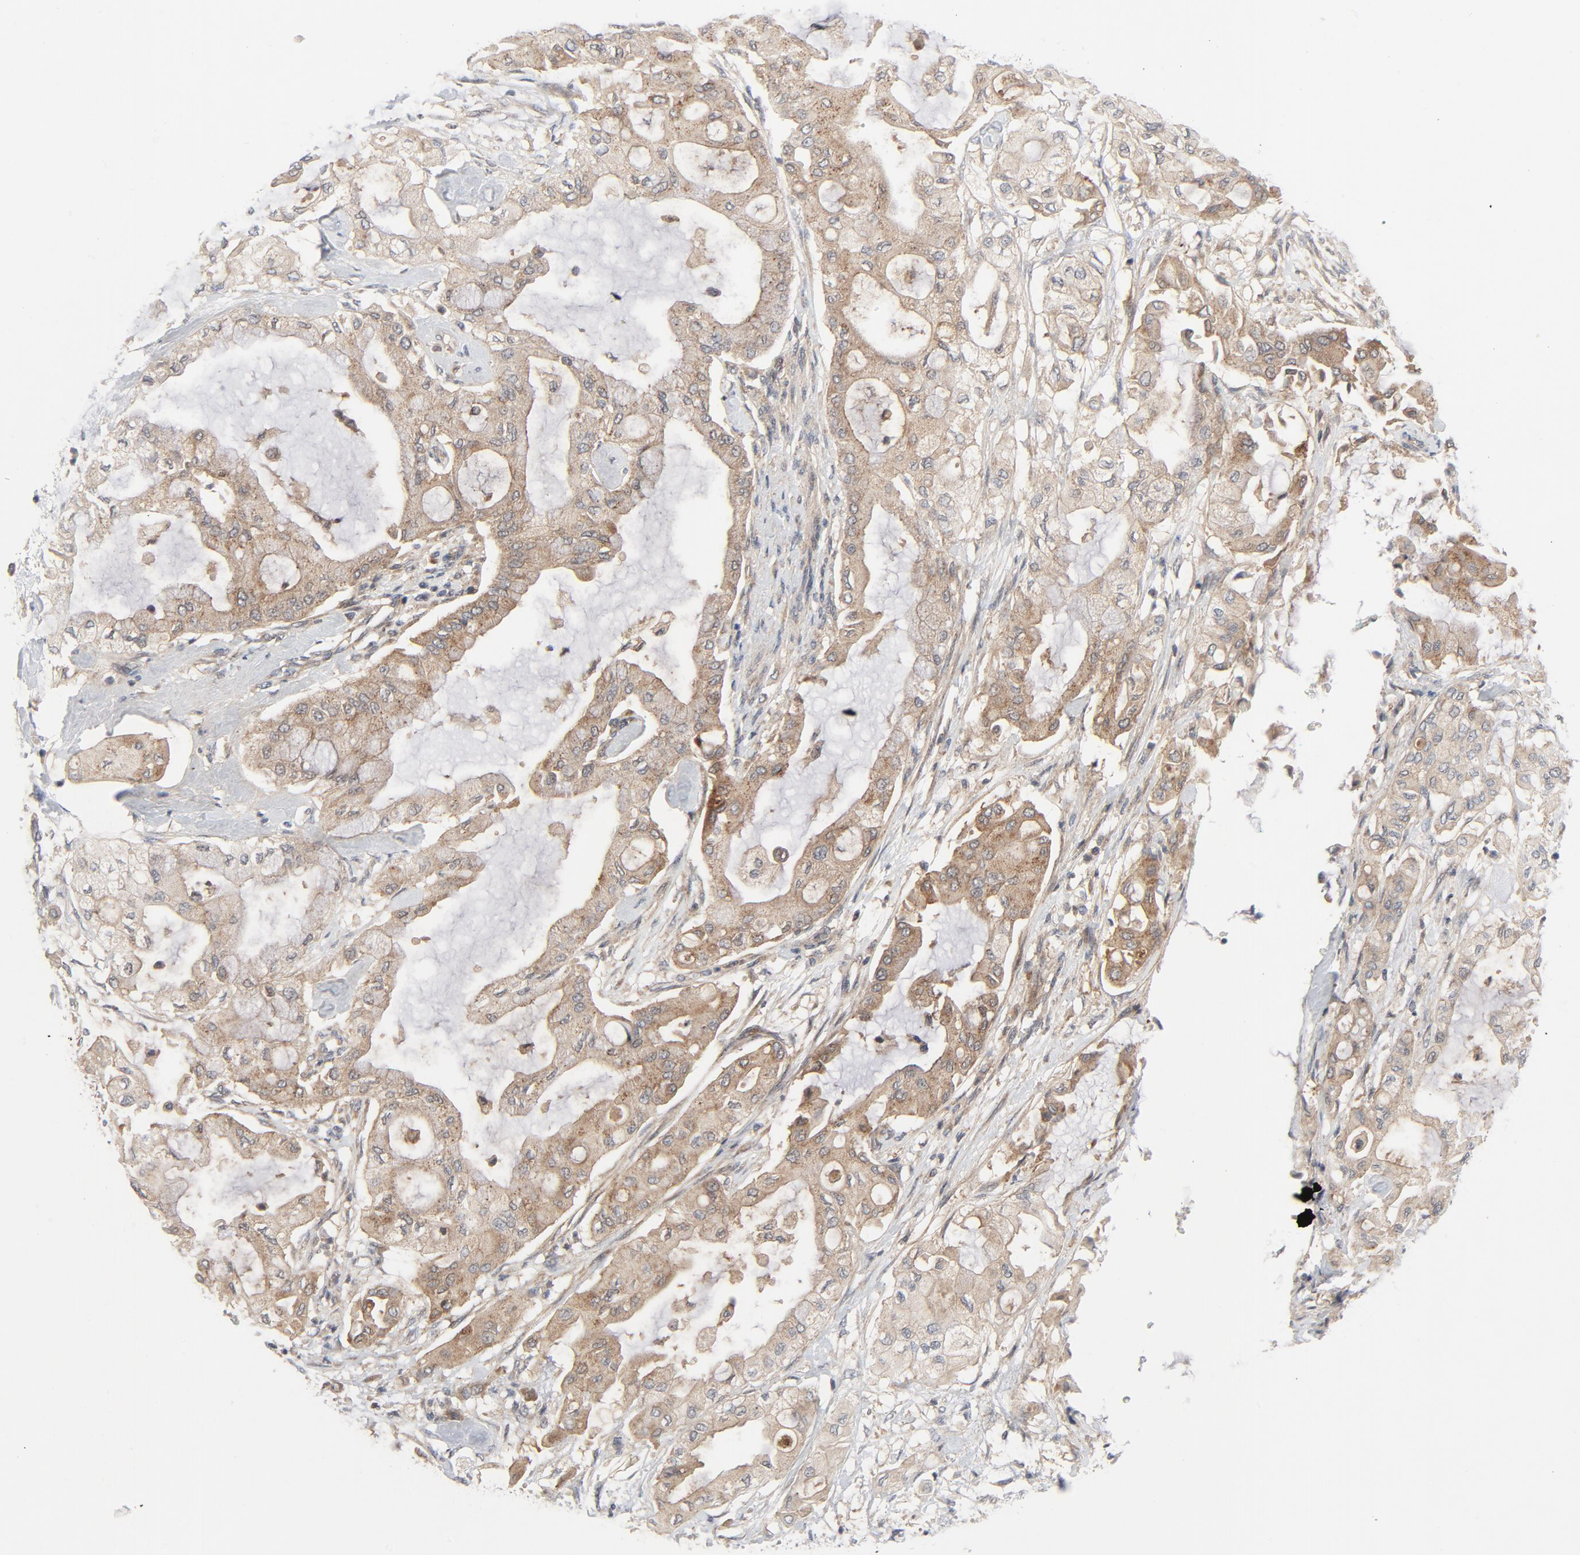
{"staining": {"intensity": "moderate", "quantity": ">75%", "location": "cytoplasmic/membranous"}, "tissue": "pancreatic cancer", "cell_type": "Tumor cells", "image_type": "cancer", "snomed": [{"axis": "morphology", "description": "Adenocarcinoma, NOS"}, {"axis": "morphology", "description": "Adenocarcinoma, metastatic, NOS"}, {"axis": "topography", "description": "Lymph node"}, {"axis": "topography", "description": "Pancreas"}, {"axis": "topography", "description": "Duodenum"}], "caption": "Brown immunohistochemical staining in adenocarcinoma (pancreatic) shows moderate cytoplasmic/membranous staining in about >75% of tumor cells.", "gene": "TSG101", "patient": {"sex": "female", "age": 64}}